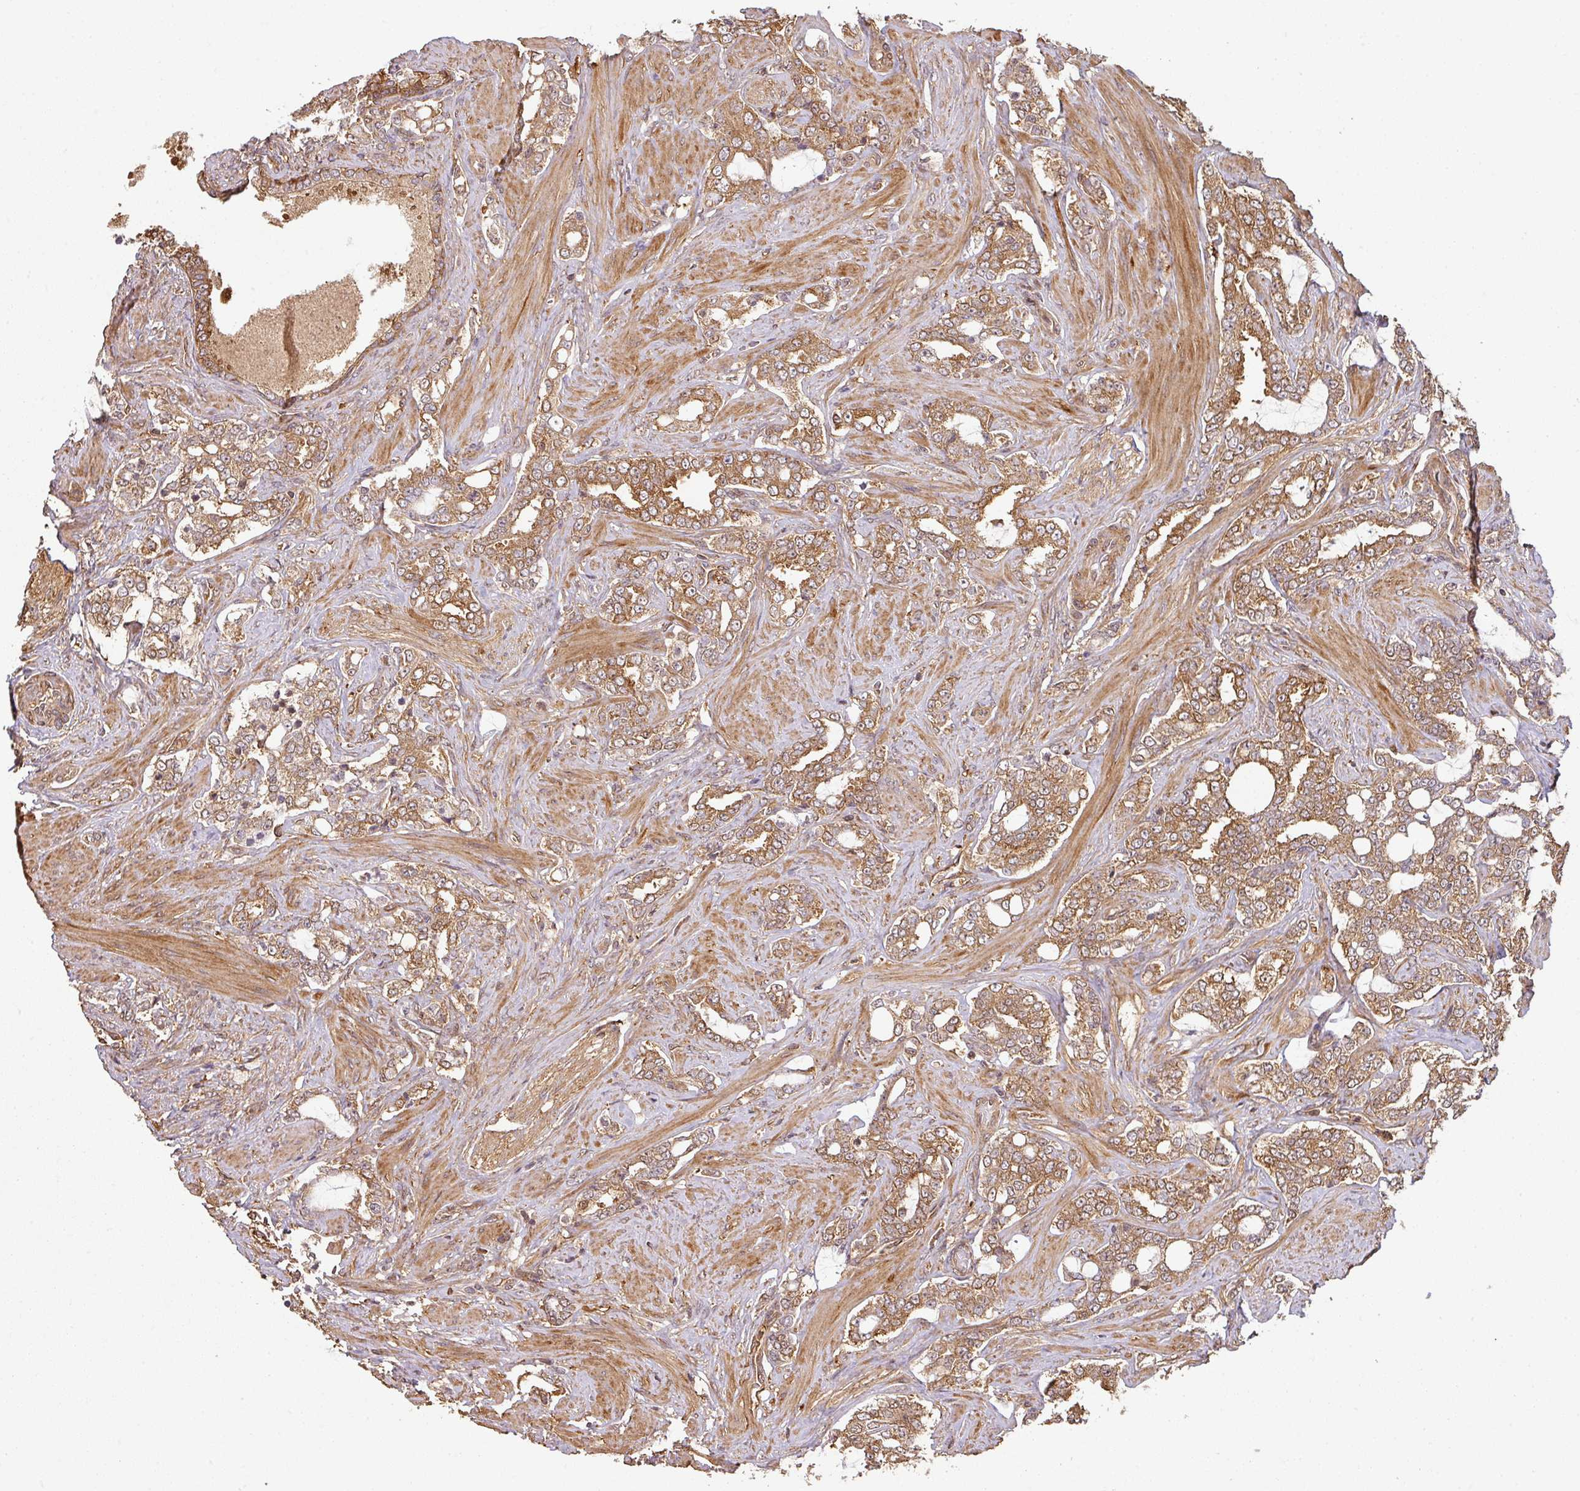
{"staining": {"intensity": "moderate", "quantity": ">75%", "location": "cytoplasmic/membranous"}, "tissue": "prostate cancer", "cell_type": "Tumor cells", "image_type": "cancer", "snomed": [{"axis": "morphology", "description": "Adenocarcinoma, High grade"}, {"axis": "topography", "description": "Prostate"}], "caption": "Brown immunohistochemical staining in high-grade adenocarcinoma (prostate) demonstrates moderate cytoplasmic/membranous staining in about >75% of tumor cells. The staining was performed using DAB to visualize the protein expression in brown, while the nuclei were stained in blue with hematoxylin (Magnification: 20x).", "gene": "ZNF322", "patient": {"sex": "male", "age": 64}}